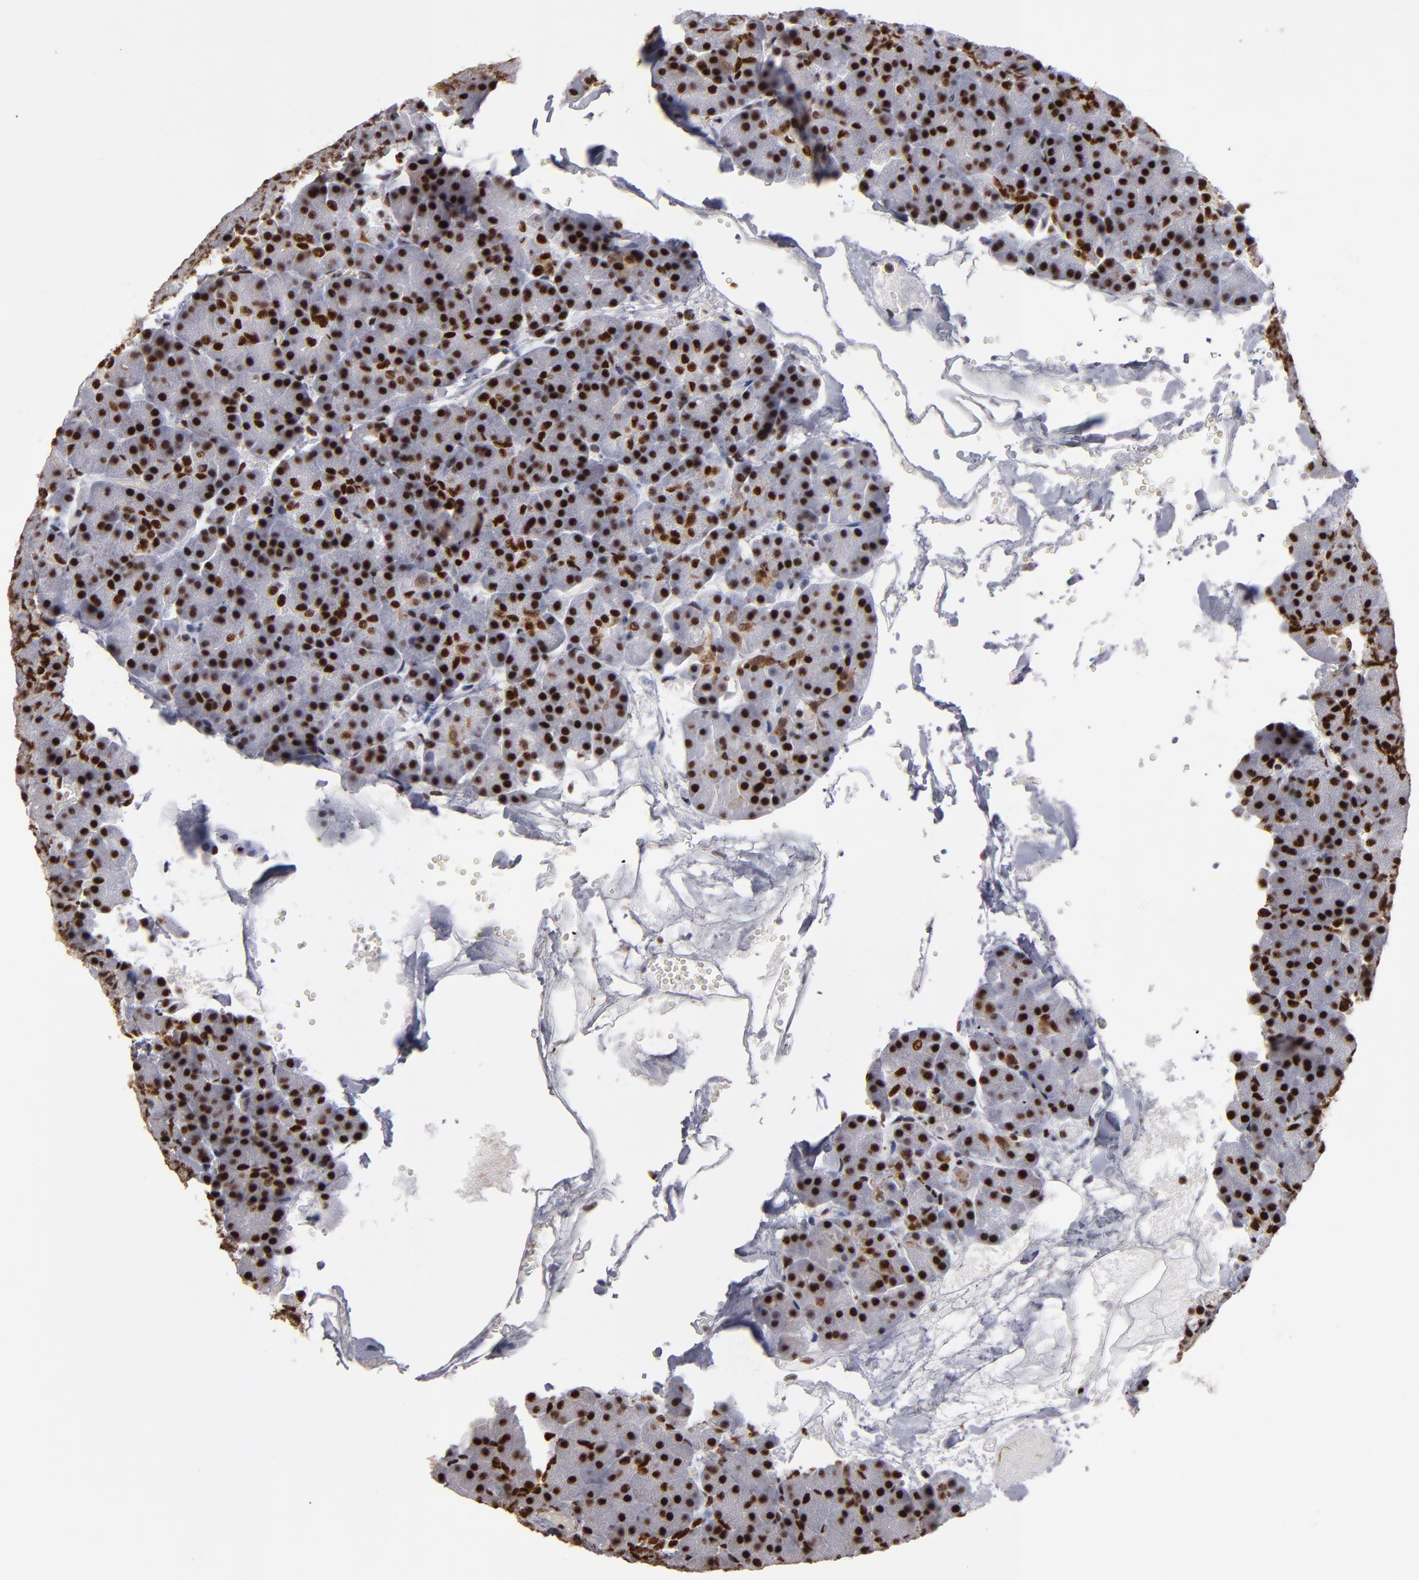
{"staining": {"intensity": "strong", "quantity": ">75%", "location": "nuclear"}, "tissue": "carcinoid", "cell_type": "Tumor cells", "image_type": "cancer", "snomed": [{"axis": "morphology", "description": "Normal tissue, NOS"}, {"axis": "morphology", "description": "Carcinoid, malignant, NOS"}, {"axis": "topography", "description": "Pancreas"}], "caption": "IHC of carcinoid reveals high levels of strong nuclear staining in about >75% of tumor cells.", "gene": "MRE11", "patient": {"sex": "female", "age": 35}}